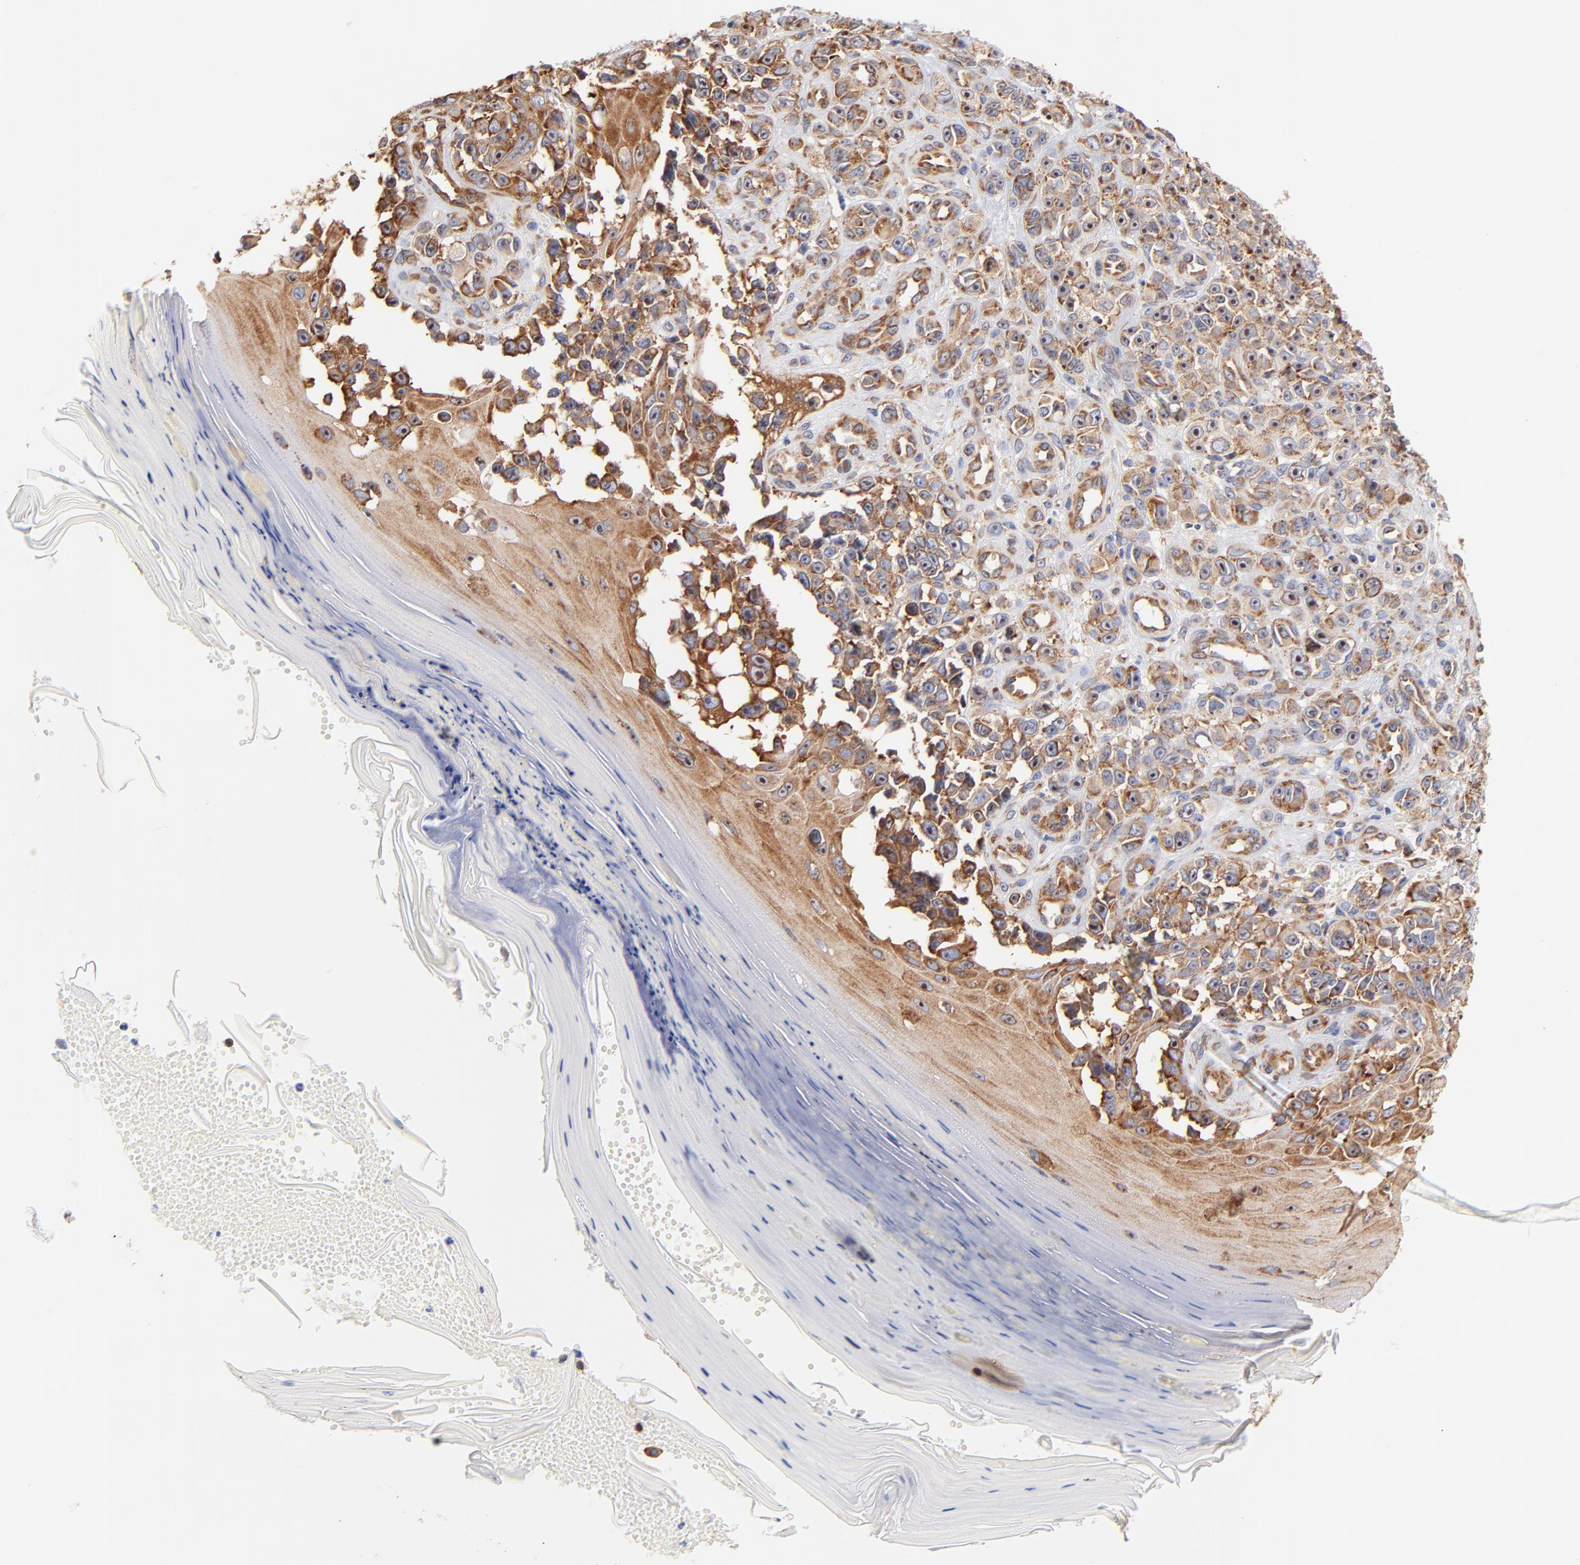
{"staining": {"intensity": "moderate", "quantity": ">75%", "location": "cytoplasmic/membranous"}, "tissue": "melanoma", "cell_type": "Tumor cells", "image_type": "cancer", "snomed": [{"axis": "morphology", "description": "Malignant melanoma, NOS"}, {"axis": "topography", "description": "Skin"}], "caption": "Immunohistochemical staining of melanoma displays medium levels of moderate cytoplasmic/membranous staining in about >75% of tumor cells.", "gene": "RPL27", "patient": {"sex": "female", "age": 82}}